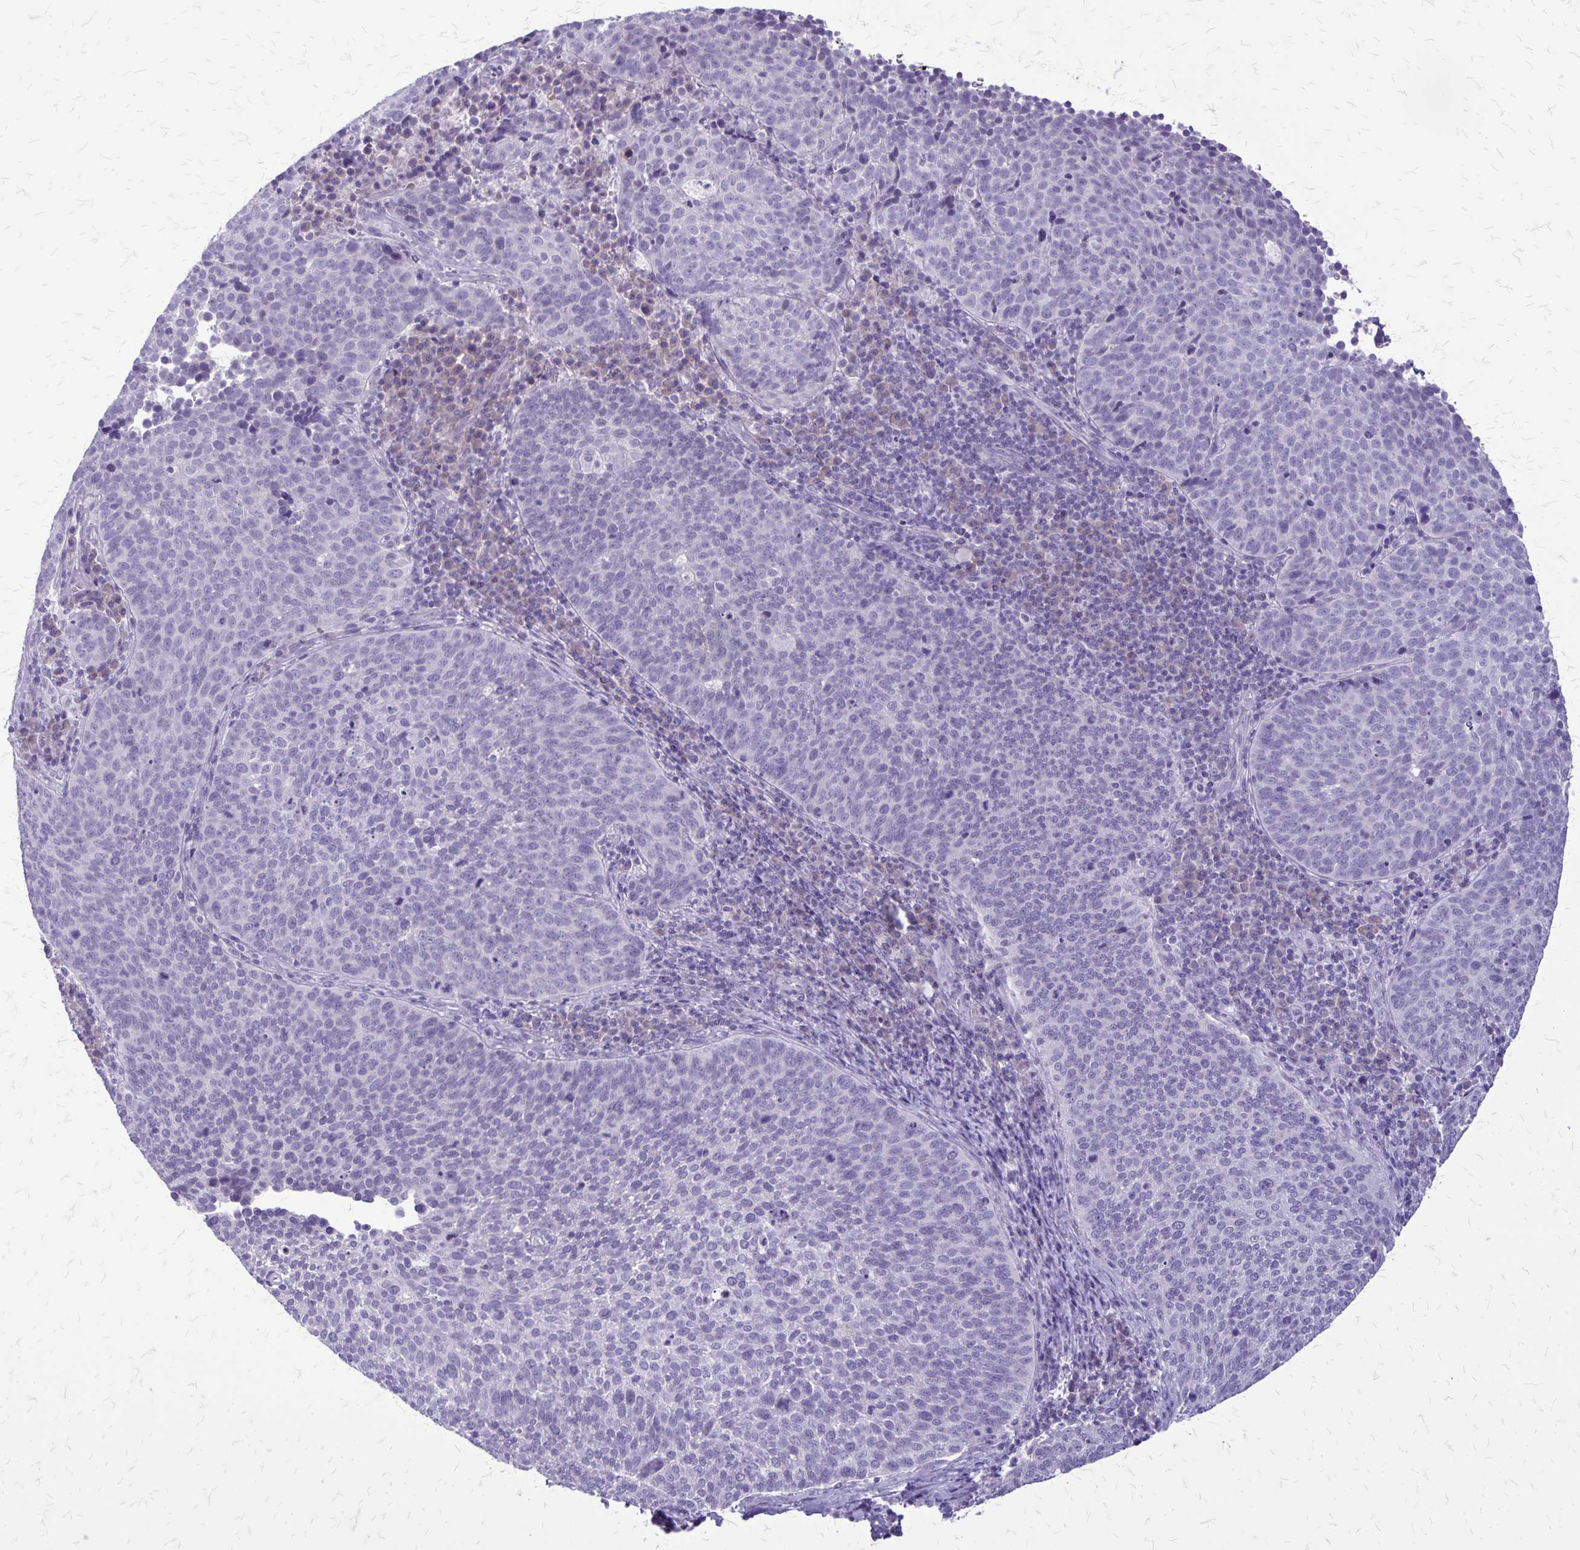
{"staining": {"intensity": "negative", "quantity": "none", "location": "none"}, "tissue": "cervical cancer", "cell_type": "Tumor cells", "image_type": "cancer", "snomed": [{"axis": "morphology", "description": "Squamous cell carcinoma, NOS"}, {"axis": "topography", "description": "Cervix"}], "caption": "The immunohistochemistry (IHC) image has no significant staining in tumor cells of cervical squamous cell carcinoma tissue.", "gene": "PLXNB3", "patient": {"sex": "female", "age": 34}}